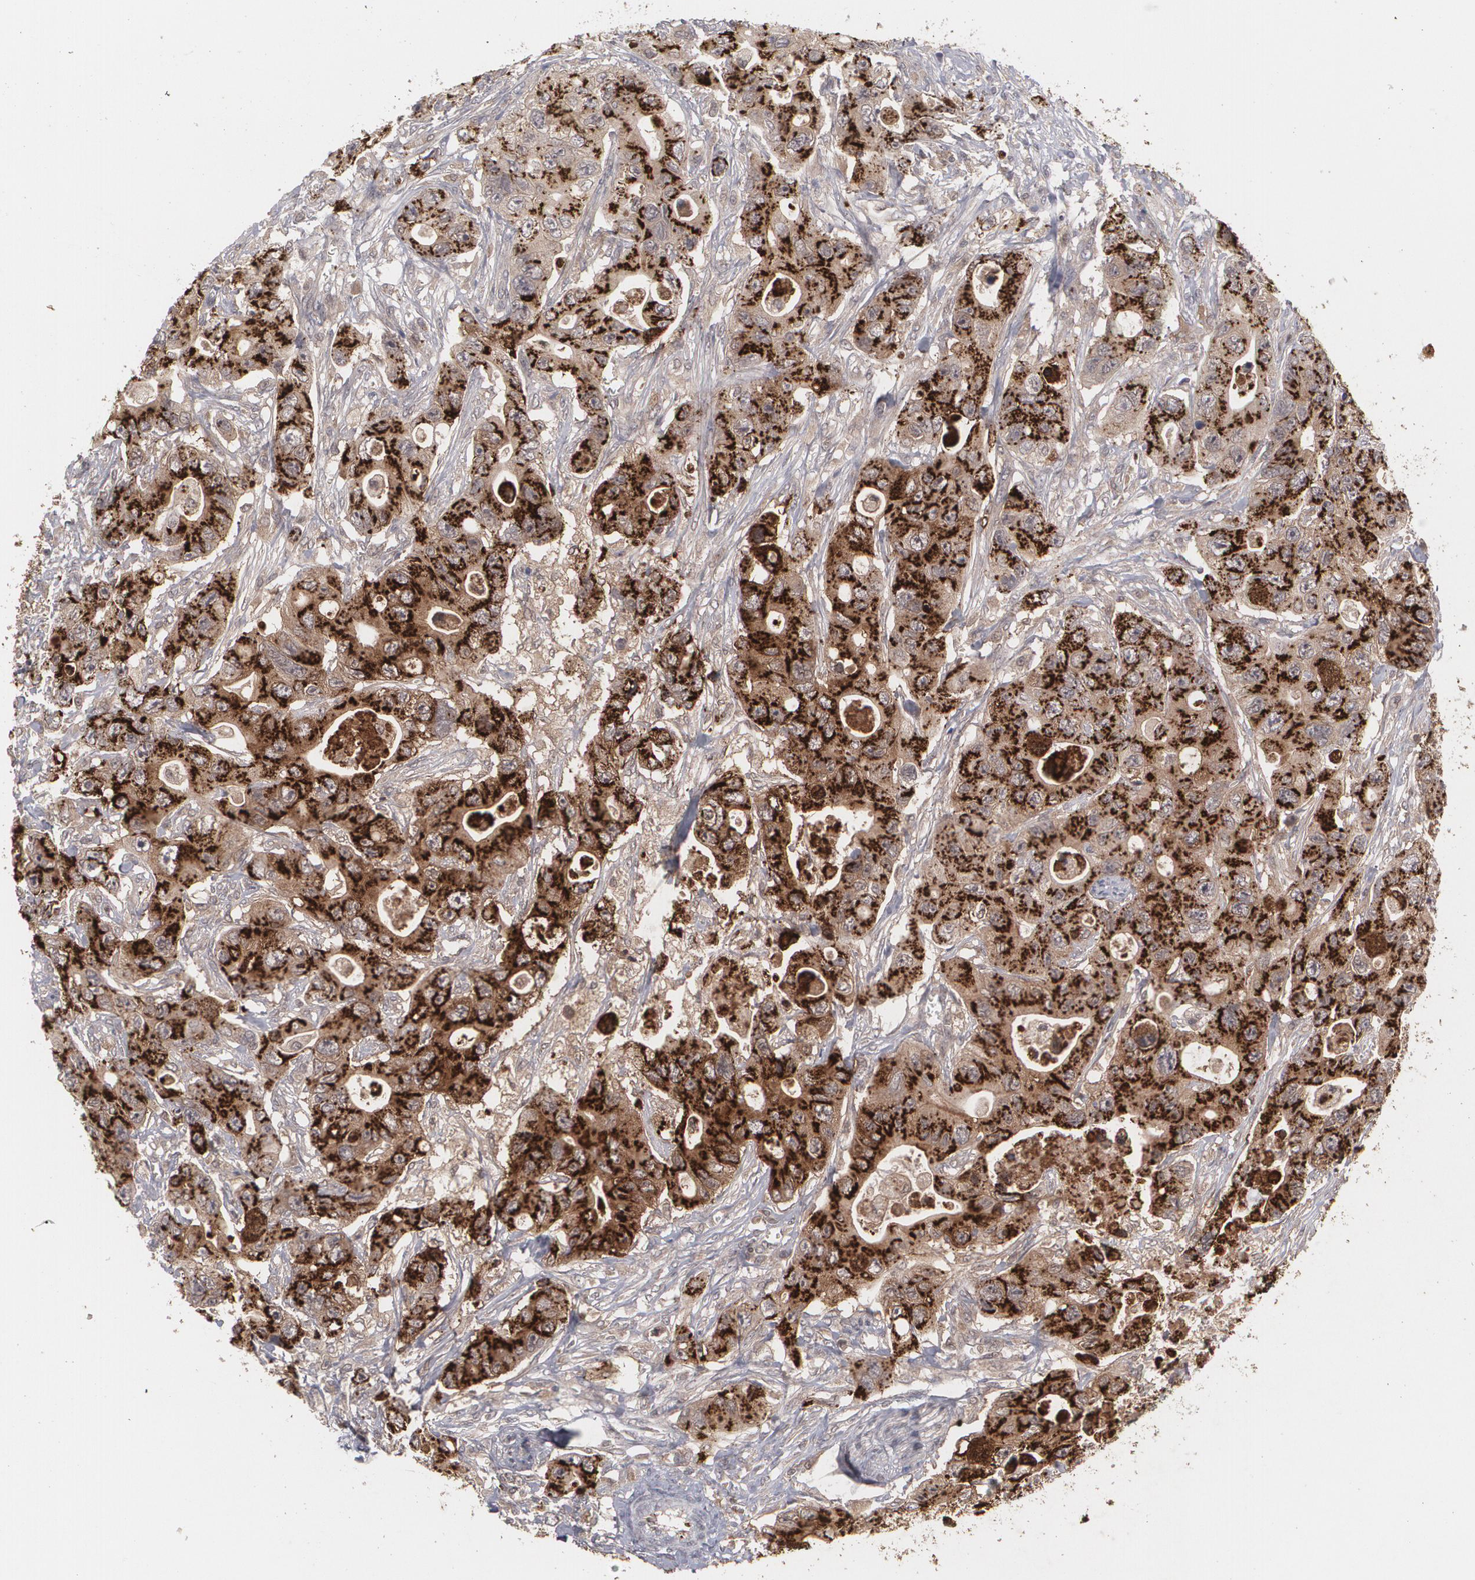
{"staining": {"intensity": "strong", "quantity": ">75%", "location": "cytoplasmic/membranous"}, "tissue": "colorectal cancer", "cell_type": "Tumor cells", "image_type": "cancer", "snomed": [{"axis": "morphology", "description": "Adenocarcinoma, NOS"}, {"axis": "topography", "description": "Colon"}], "caption": "IHC (DAB (3,3'-diaminobenzidine)) staining of human colorectal cancer demonstrates strong cytoplasmic/membranous protein expression in about >75% of tumor cells.", "gene": "HTT", "patient": {"sex": "female", "age": 46}}